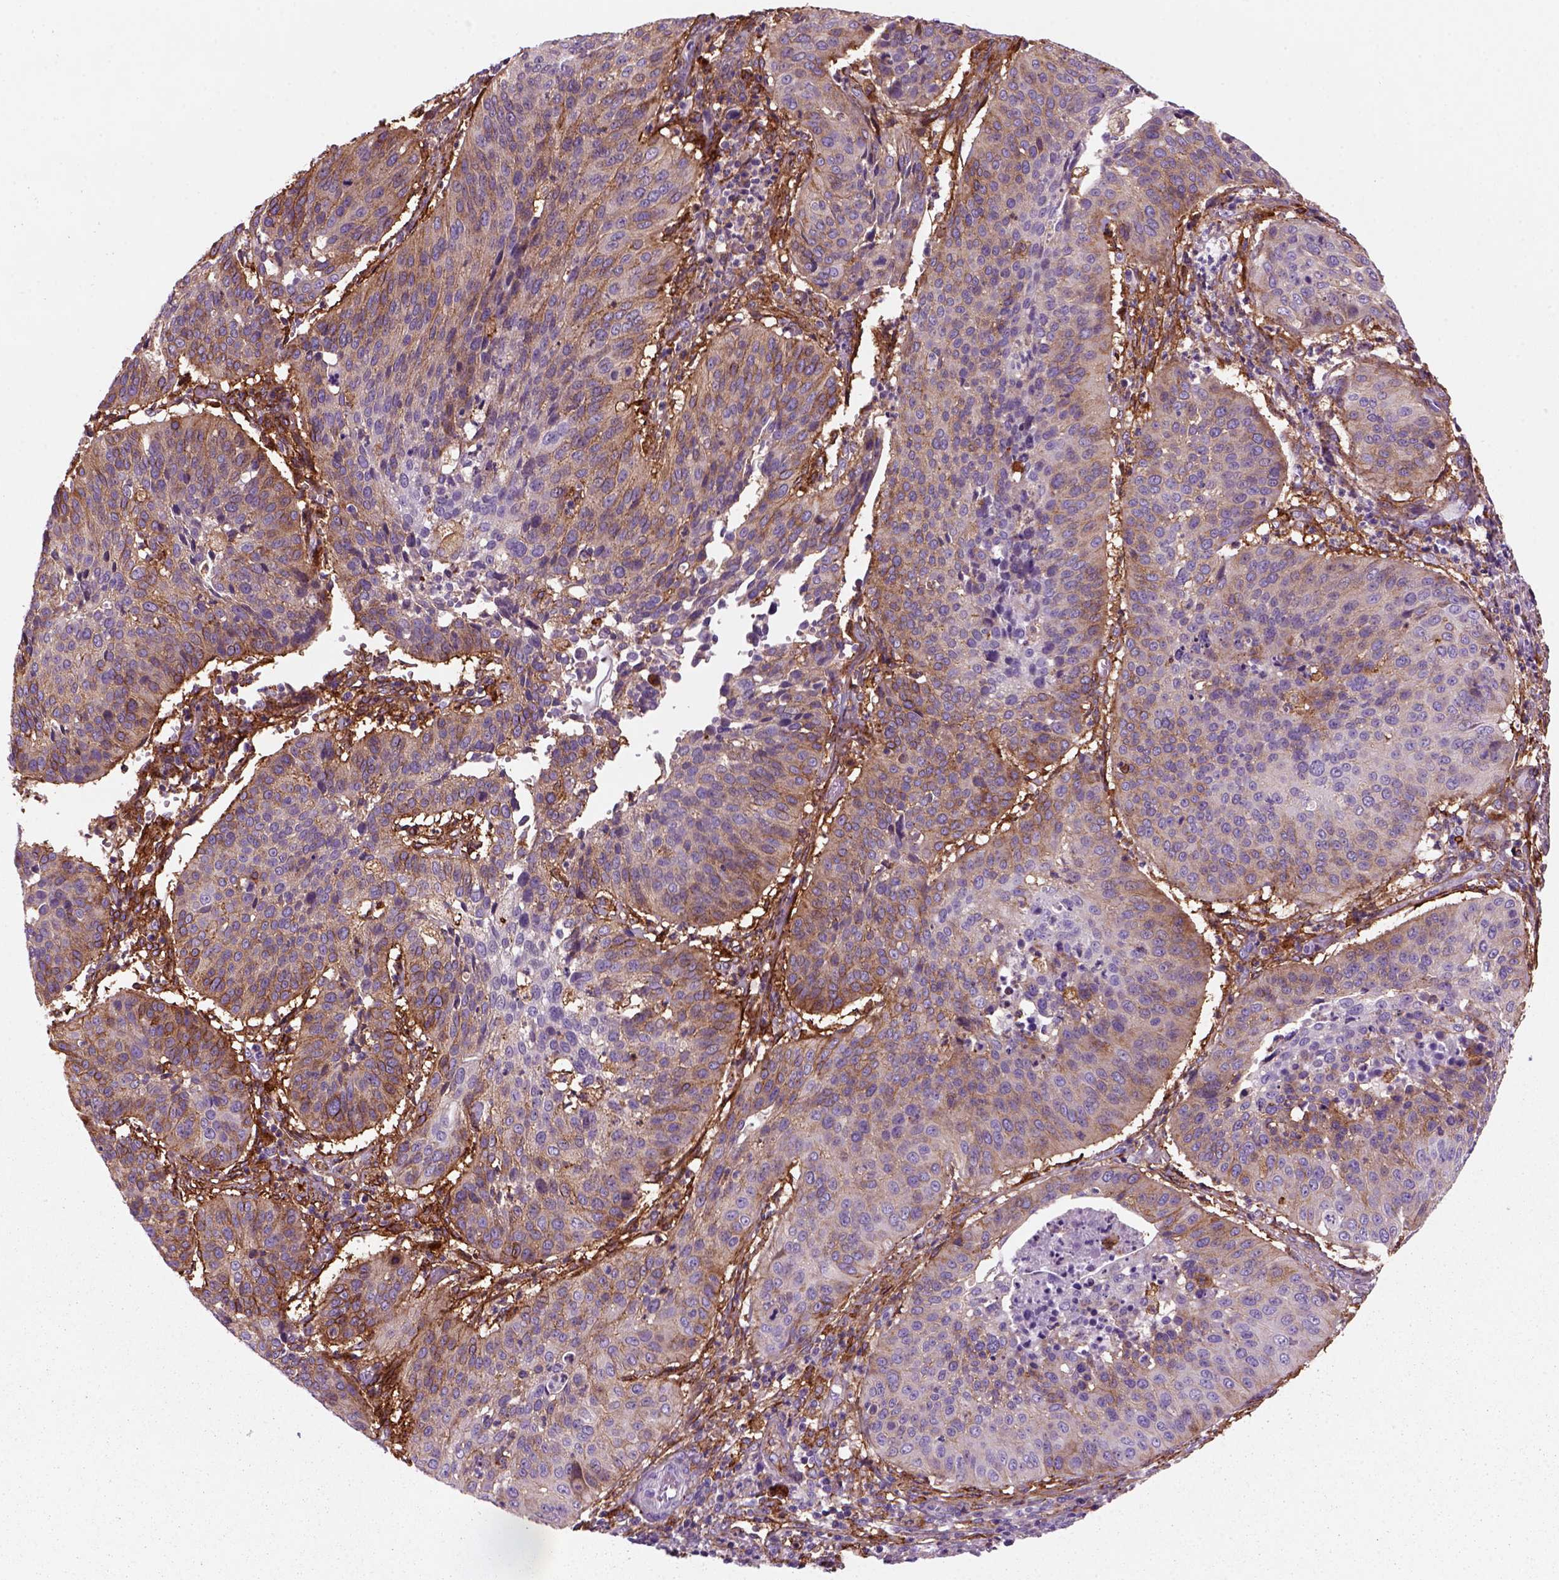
{"staining": {"intensity": "moderate", "quantity": ">75%", "location": "cytoplasmic/membranous"}, "tissue": "cervical cancer", "cell_type": "Tumor cells", "image_type": "cancer", "snomed": [{"axis": "morphology", "description": "Normal tissue, NOS"}, {"axis": "morphology", "description": "Squamous cell carcinoma, NOS"}, {"axis": "topography", "description": "Cervix"}], "caption": "Protein analysis of cervical squamous cell carcinoma tissue displays moderate cytoplasmic/membranous staining in about >75% of tumor cells.", "gene": "MARCKS", "patient": {"sex": "female", "age": 39}}